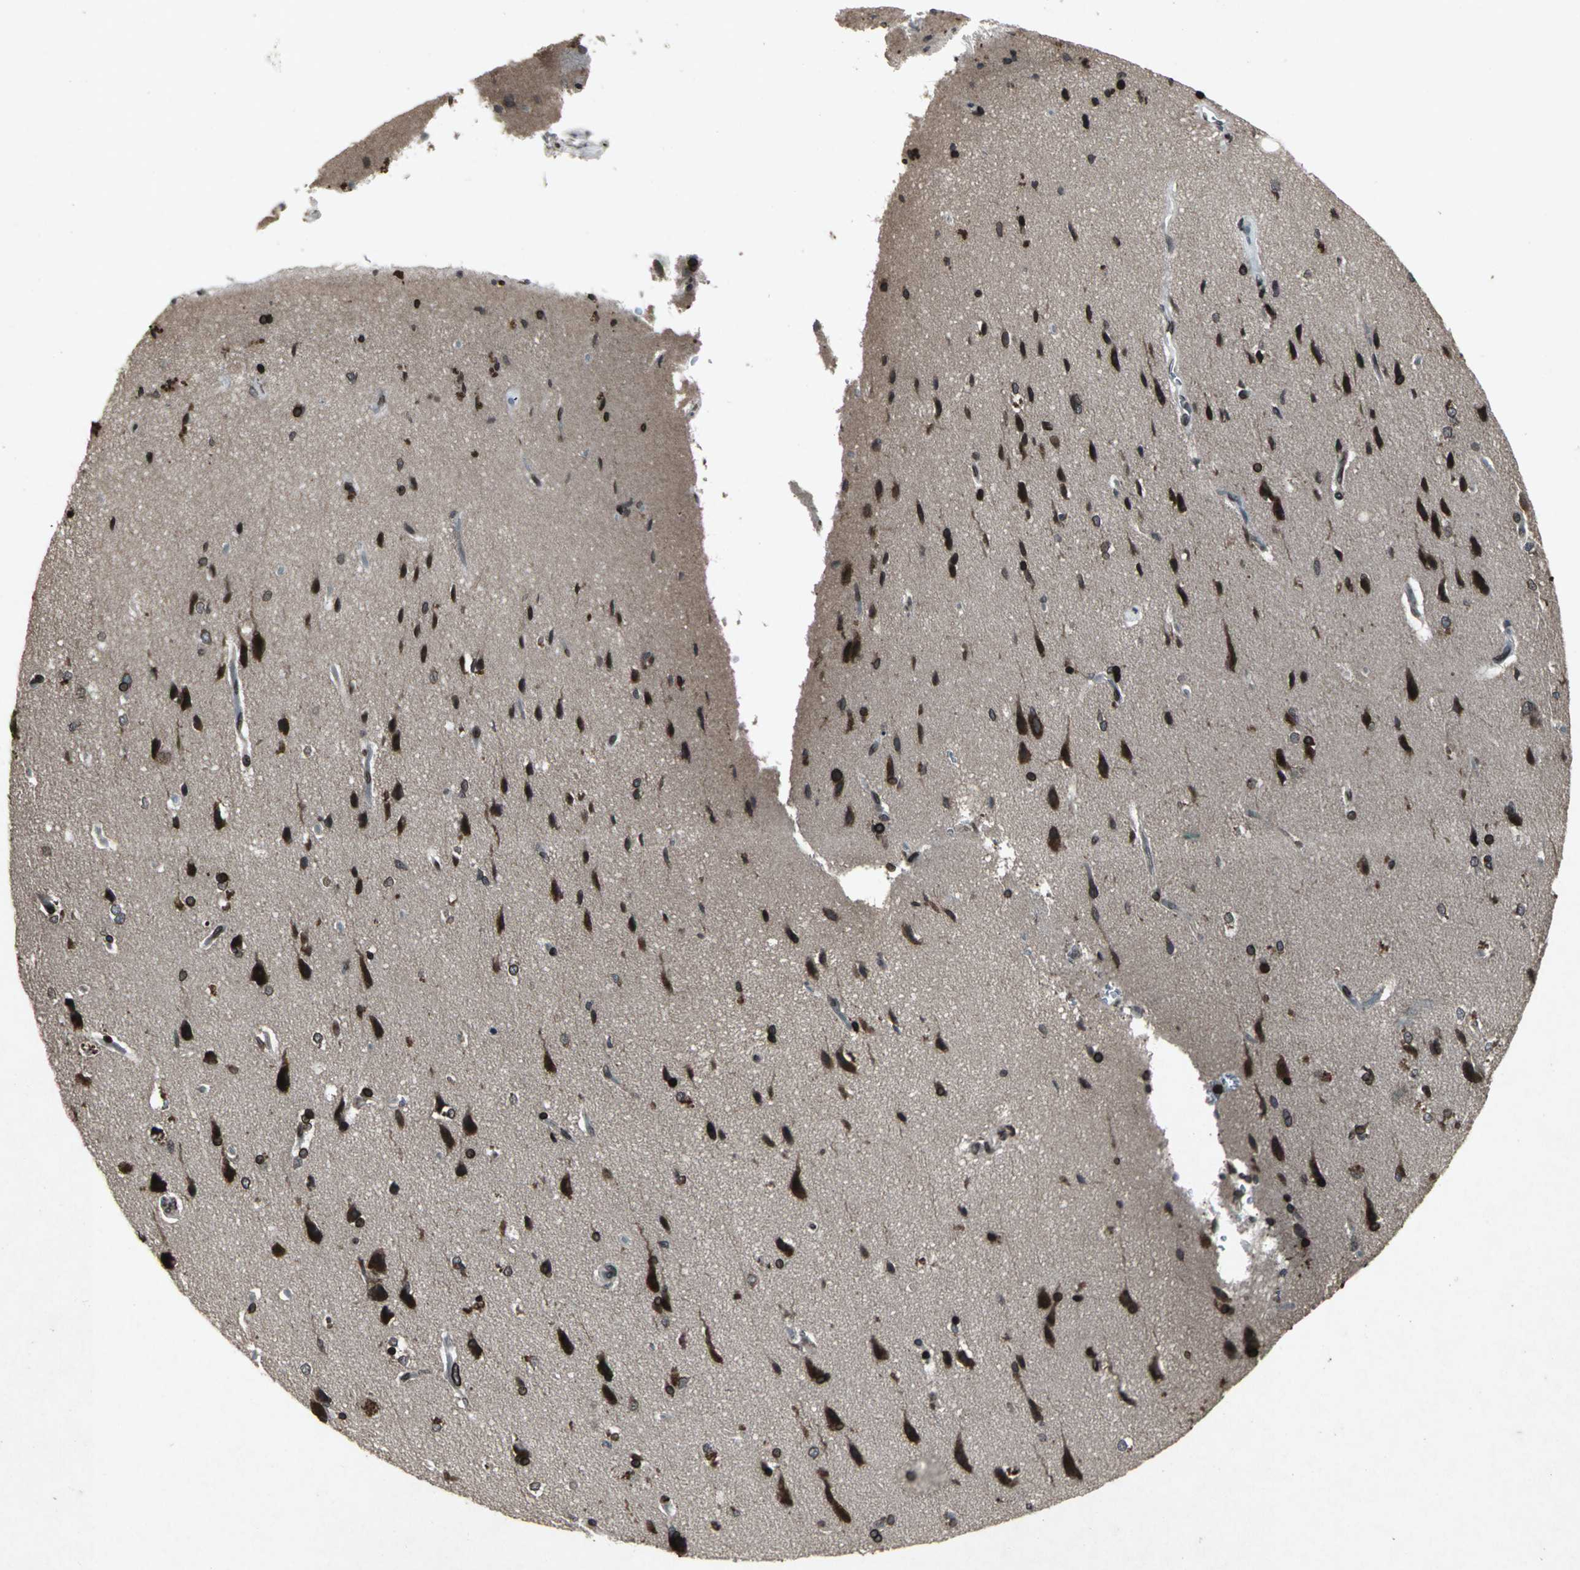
{"staining": {"intensity": "weak", "quantity": "25%-75%", "location": "cytoplasmic/membranous"}, "tissue": "cerebral cortex", "cell_type": "Endothelial cells", "image_type": "normal", "snomed": [{"axis": "morphology", "description": "Normal tissue, NOS"}, {"axis": "topography", "description": "Cerebral cortex"}], "caption": "Protein analysis of unremarkable cerebral cortex reveals weak cytoplasmic/membranous positivity in approximately 25%-75% of endothelial cells.", "gene": "SH2B3", "patient": {"sex": "male", "age": 62}}